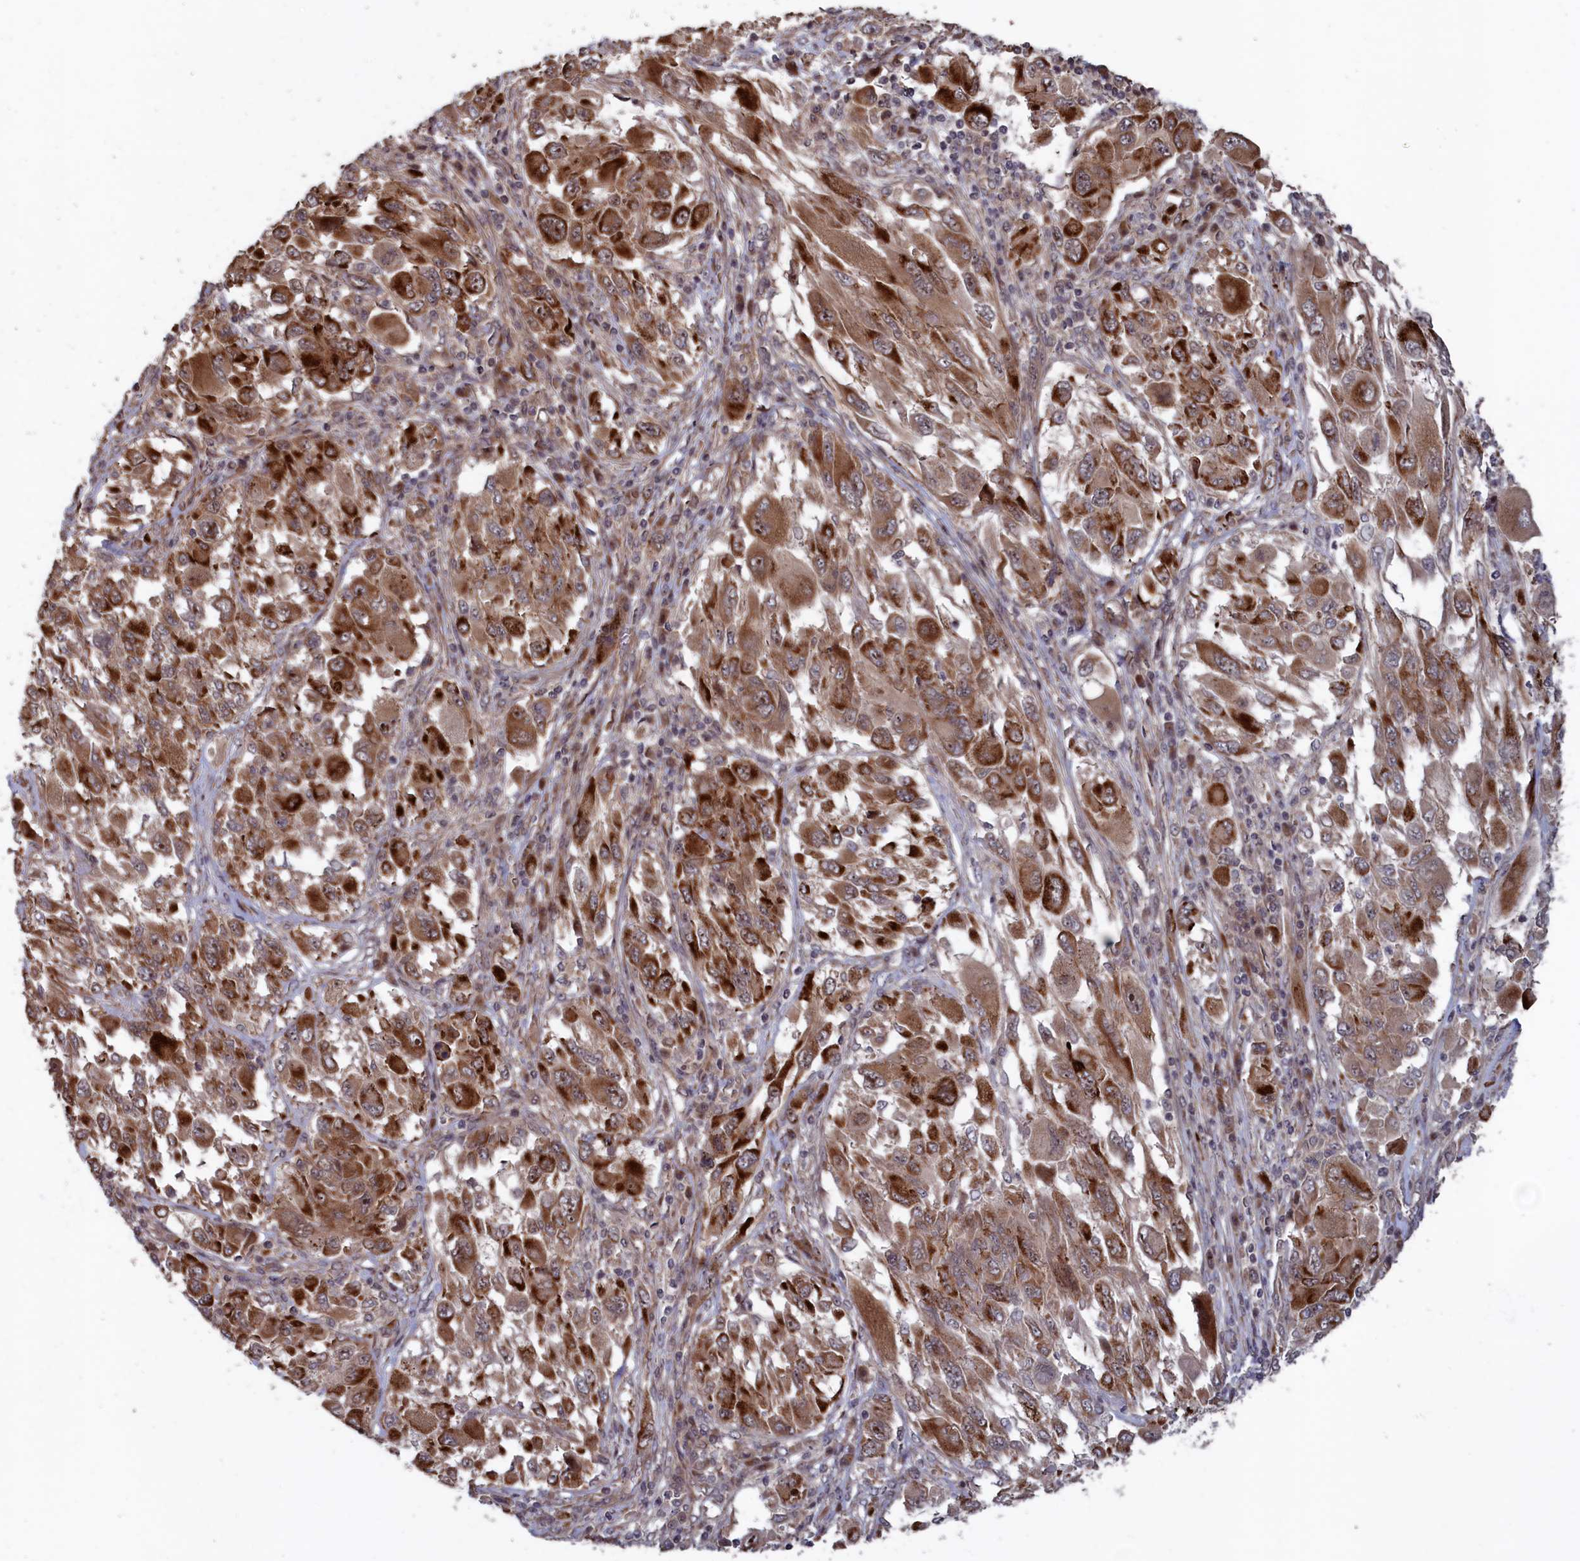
{"staining": {"intensity": "strong", "quantity": ">75%", "location": "cytoplasmic/membranous,nuclear"}, "tissue": "melanoma", "cell_type": "Tumor cells", "image_type": "cancer", "snomed": [{"axis": "morphology", "description": "Malignant melanoma, NOS"}, {"axis": "topography", "description": "Skin"}], "caption": "Melanoma was stained to show a protein in brown. There is high levels of strong cytoplasmic/membranous and nuclear expression in approximately >75% of tumor cells.", "gene": "LSG1", "patient": {"sex": "female", "age": 91}}